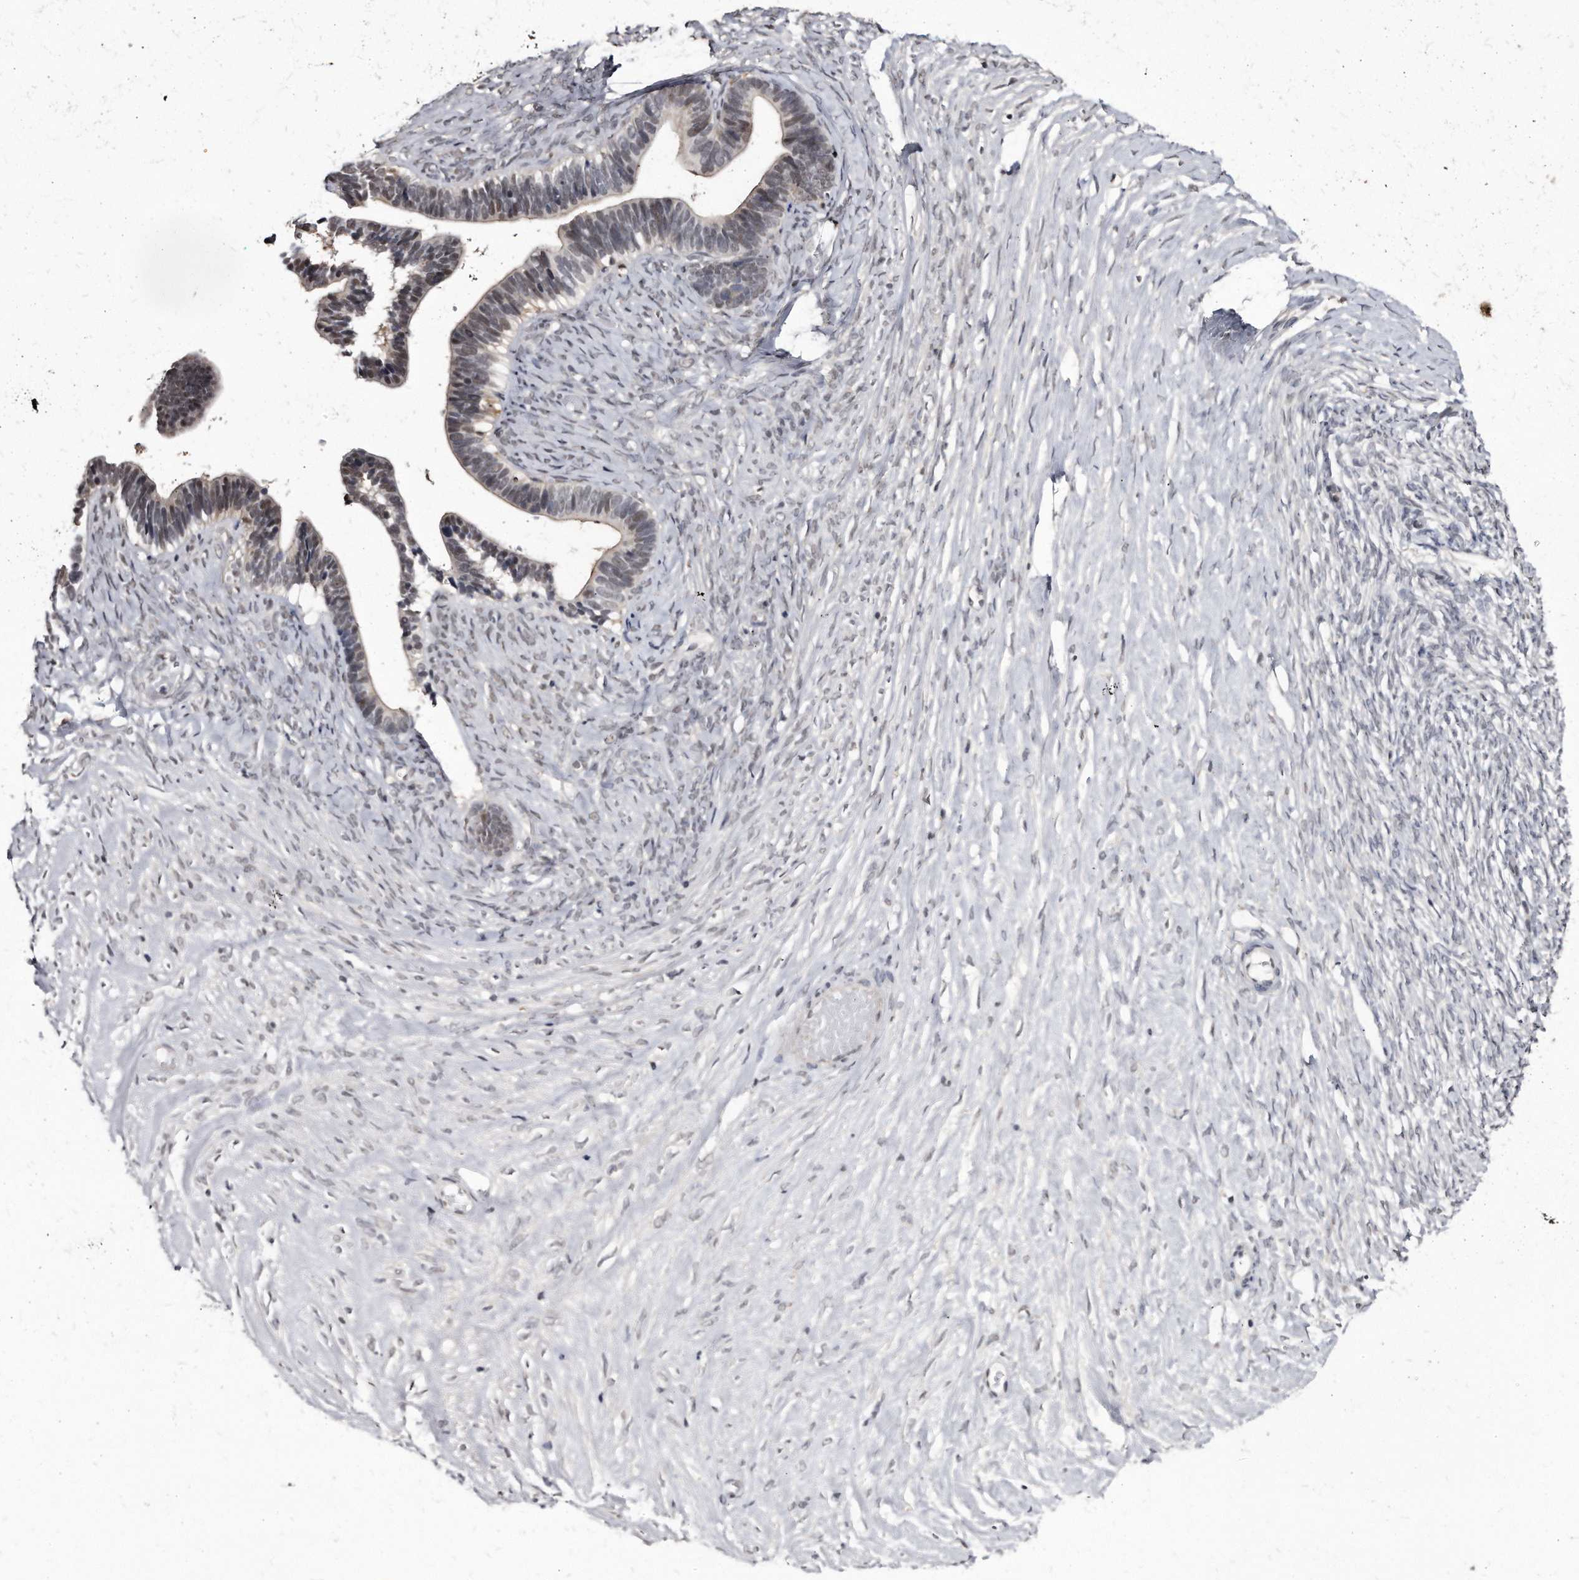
{"staining": {"intensity": "weak", "quantity": "<25%", "location": "nuclear"}, "tissue": "ovarian cancer", "cell_type": "Tumor cells", "image_type": "cancer", "snomed": [{"axis": "morphology", "description": "Cystadenocarcinoma, serous, NOS"}, {"axis": "topography", "description": "Ovary"}], "caption": "IHC of human ovarian cancer (serous cystadenocarcinoma) exhibits no positivity in tumor cells. The staining is performed using DAB brown chromogen with nuclei counter-stained in using hematoxylin.", "gene": "KLHDC3", "patient": {"sex": "female", "age": 56}}